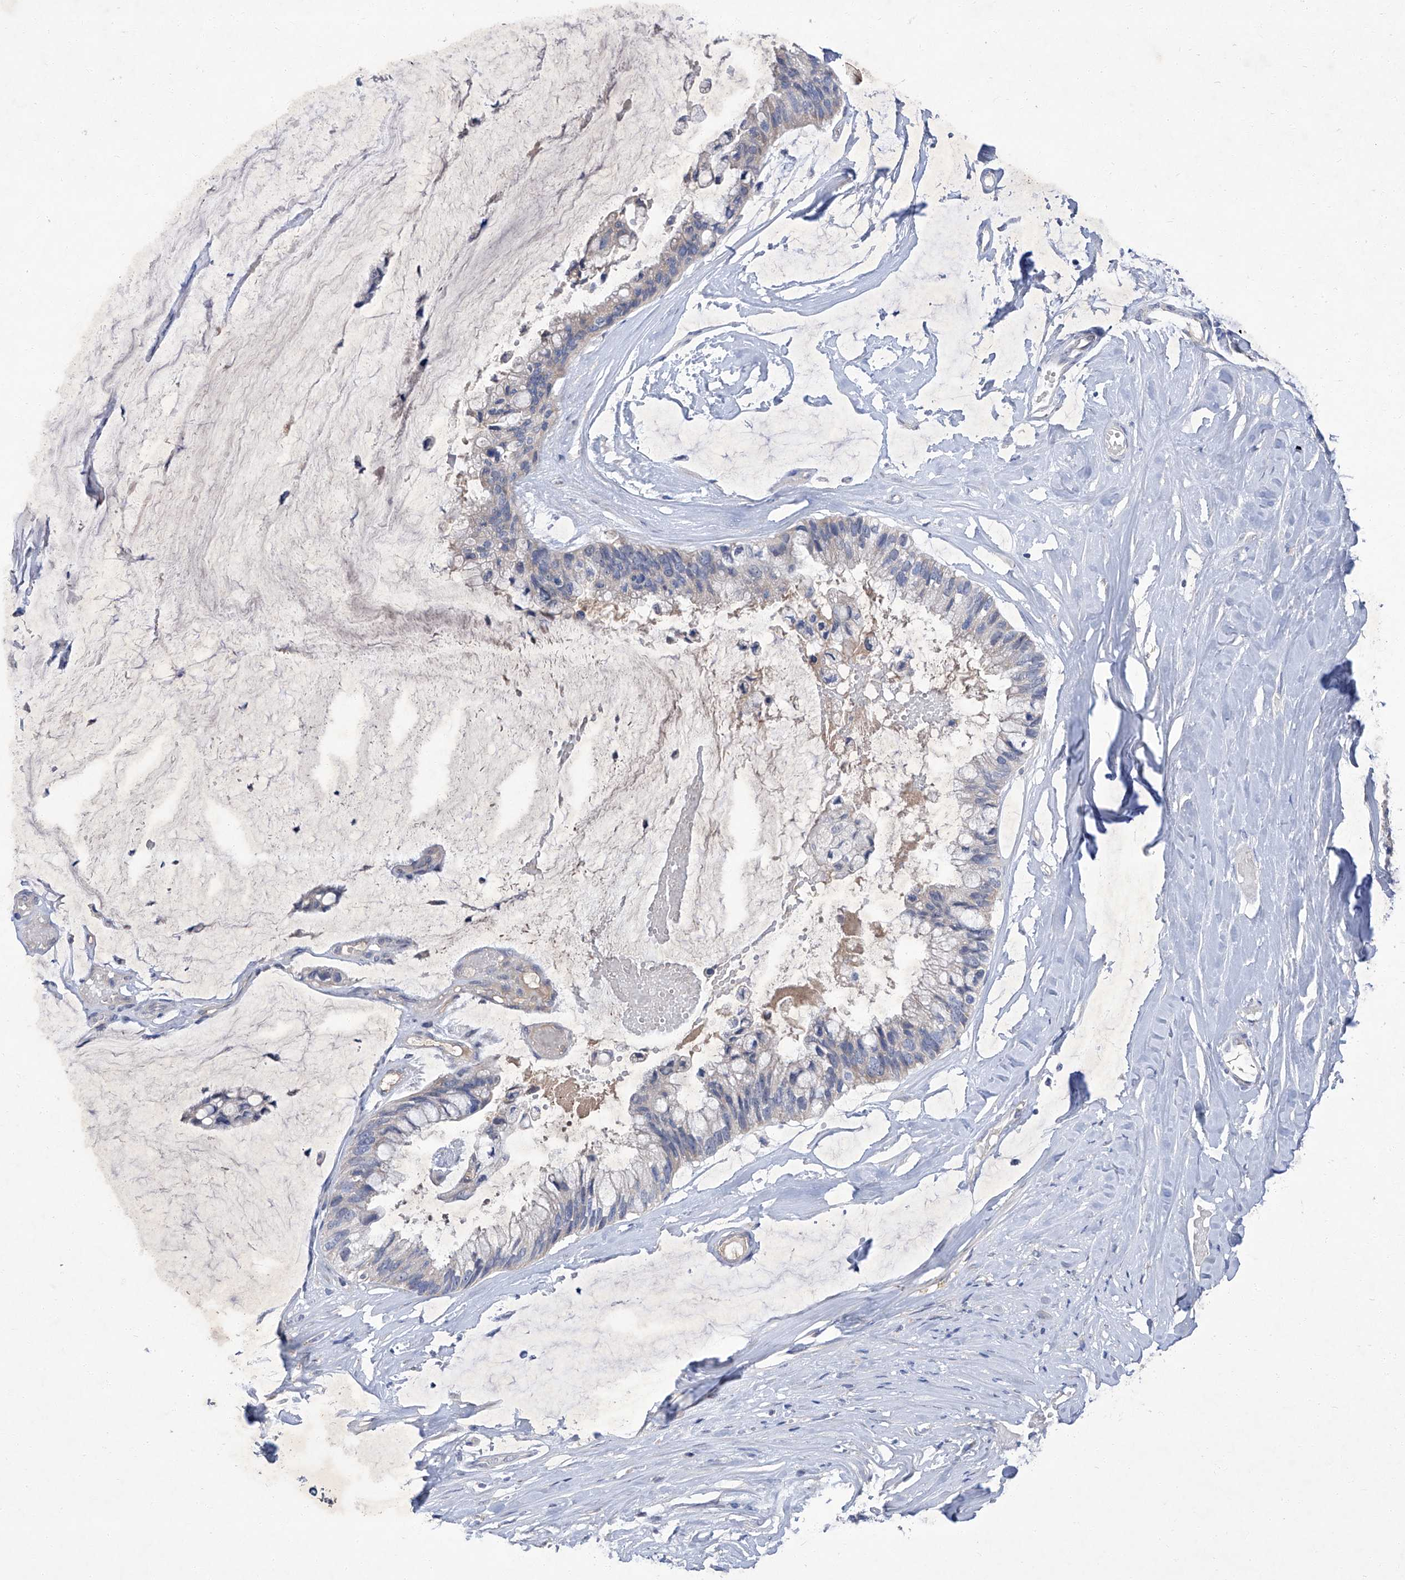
{"staining": {"intensity": "negative", "quantity": "none", "location": "none"}, "tissue": "ovarian cancer", "cell_type": "Tumor cells", "image_type": "cancer", "snomed": [{"axis": "morphology", "description": "Cystadenocarcinoma, mucinous, NOS"}, {"axis": "topography", "description": "Ovary"}], "caption": "A high-resolution micrograph shows immunohistochemistry (IHC) staining of ovarian mucinous cystadenocarcinoma, which reveals no significant staining in tumor cells.", "gene": "SBK2", "patient": {"sex": "female", "age": 39}}